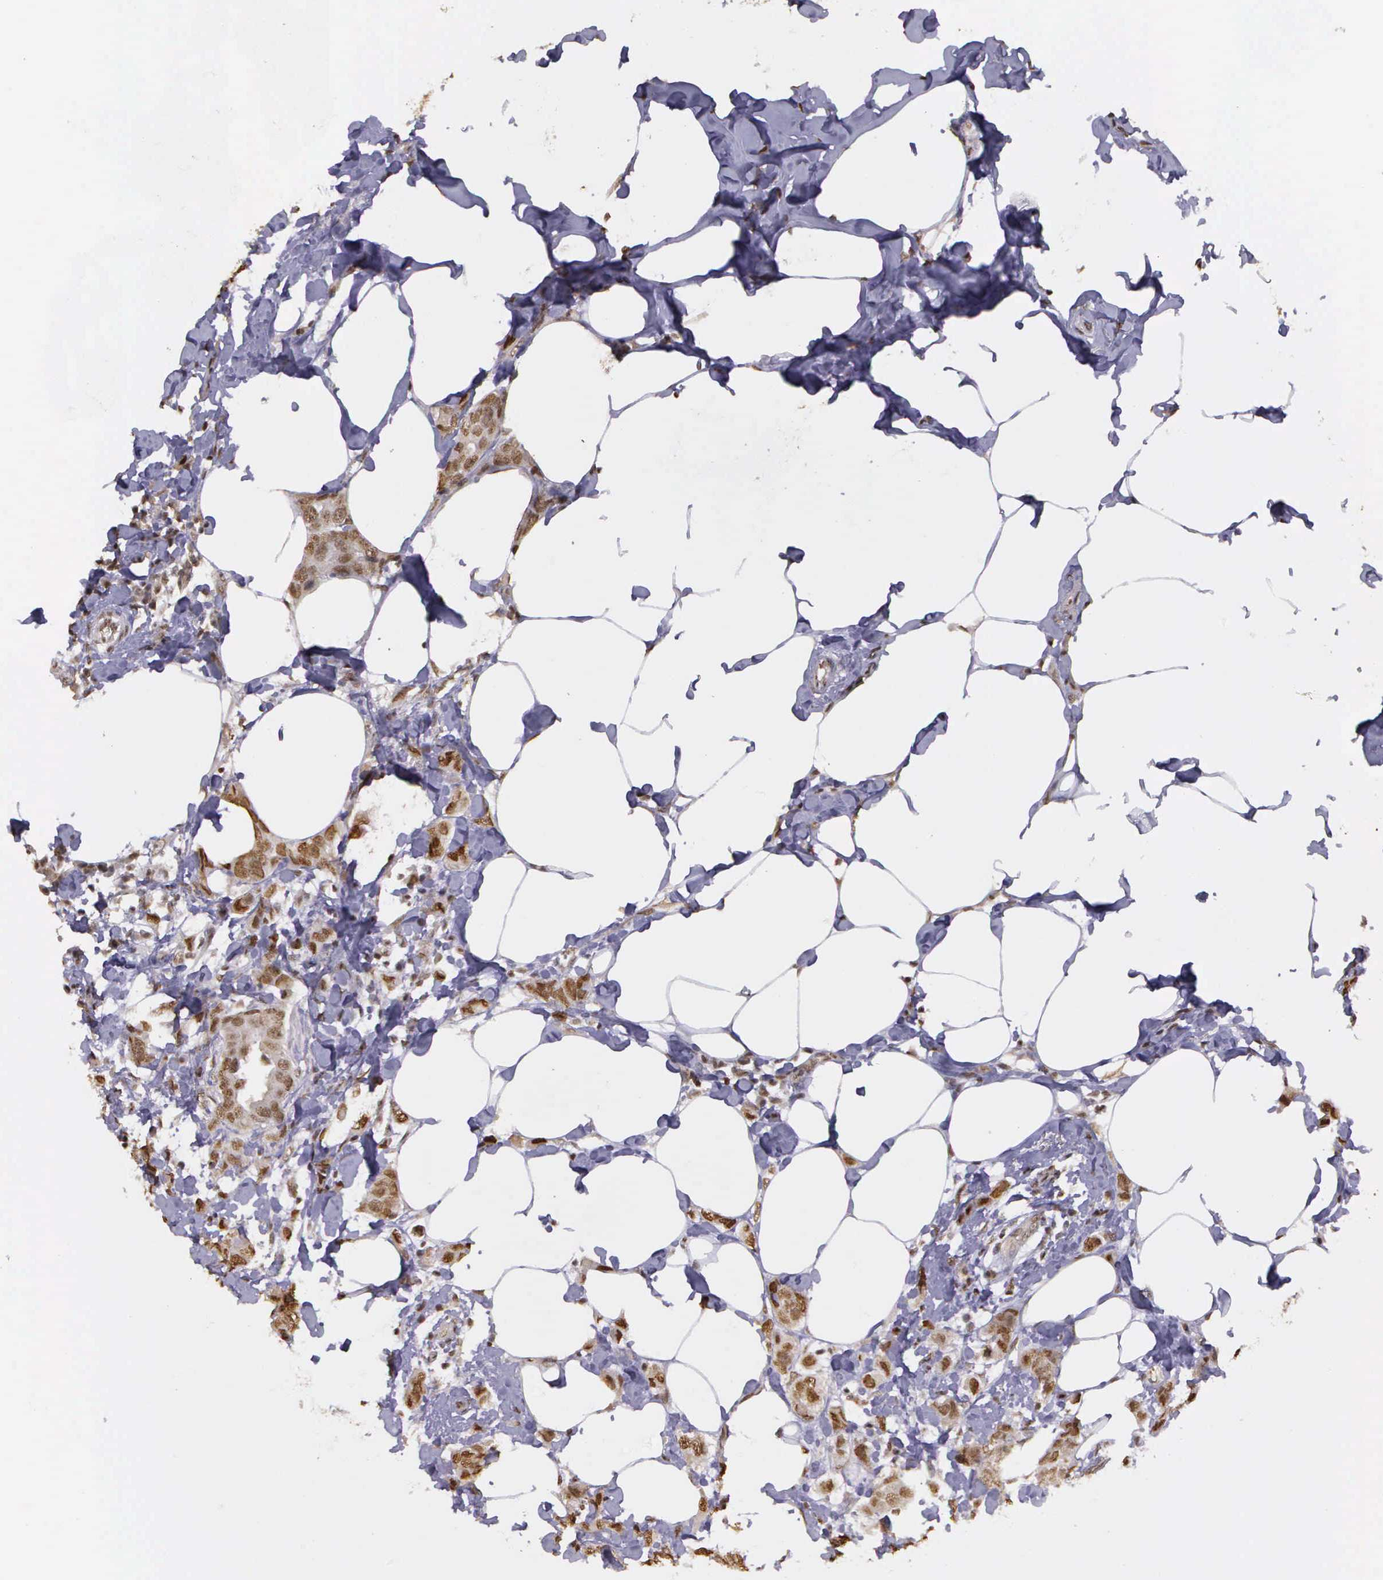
{"staining": {"intensity": "moderate", "quantity": ">75%", "location": "nuclear"}, "tissue": "breast cancer", "cell_type": "Tumor cells", "image_type": "cancer", "snomed": [{"axis": "morphology", "description": "Normal tissue, NOS"}, {"axis": "morphology", "description": "Duct carcinoma"}, {"axis": "topography", "description": "Breast"}], "caption": "The immunohistochemical stain highlights moderate nuclear positivity in tumor cells of breast cancer (invasive ductal carcinoma) tissue.", "gene": "ARMCX5", "patient": {"sex": "female", "age": 50}}